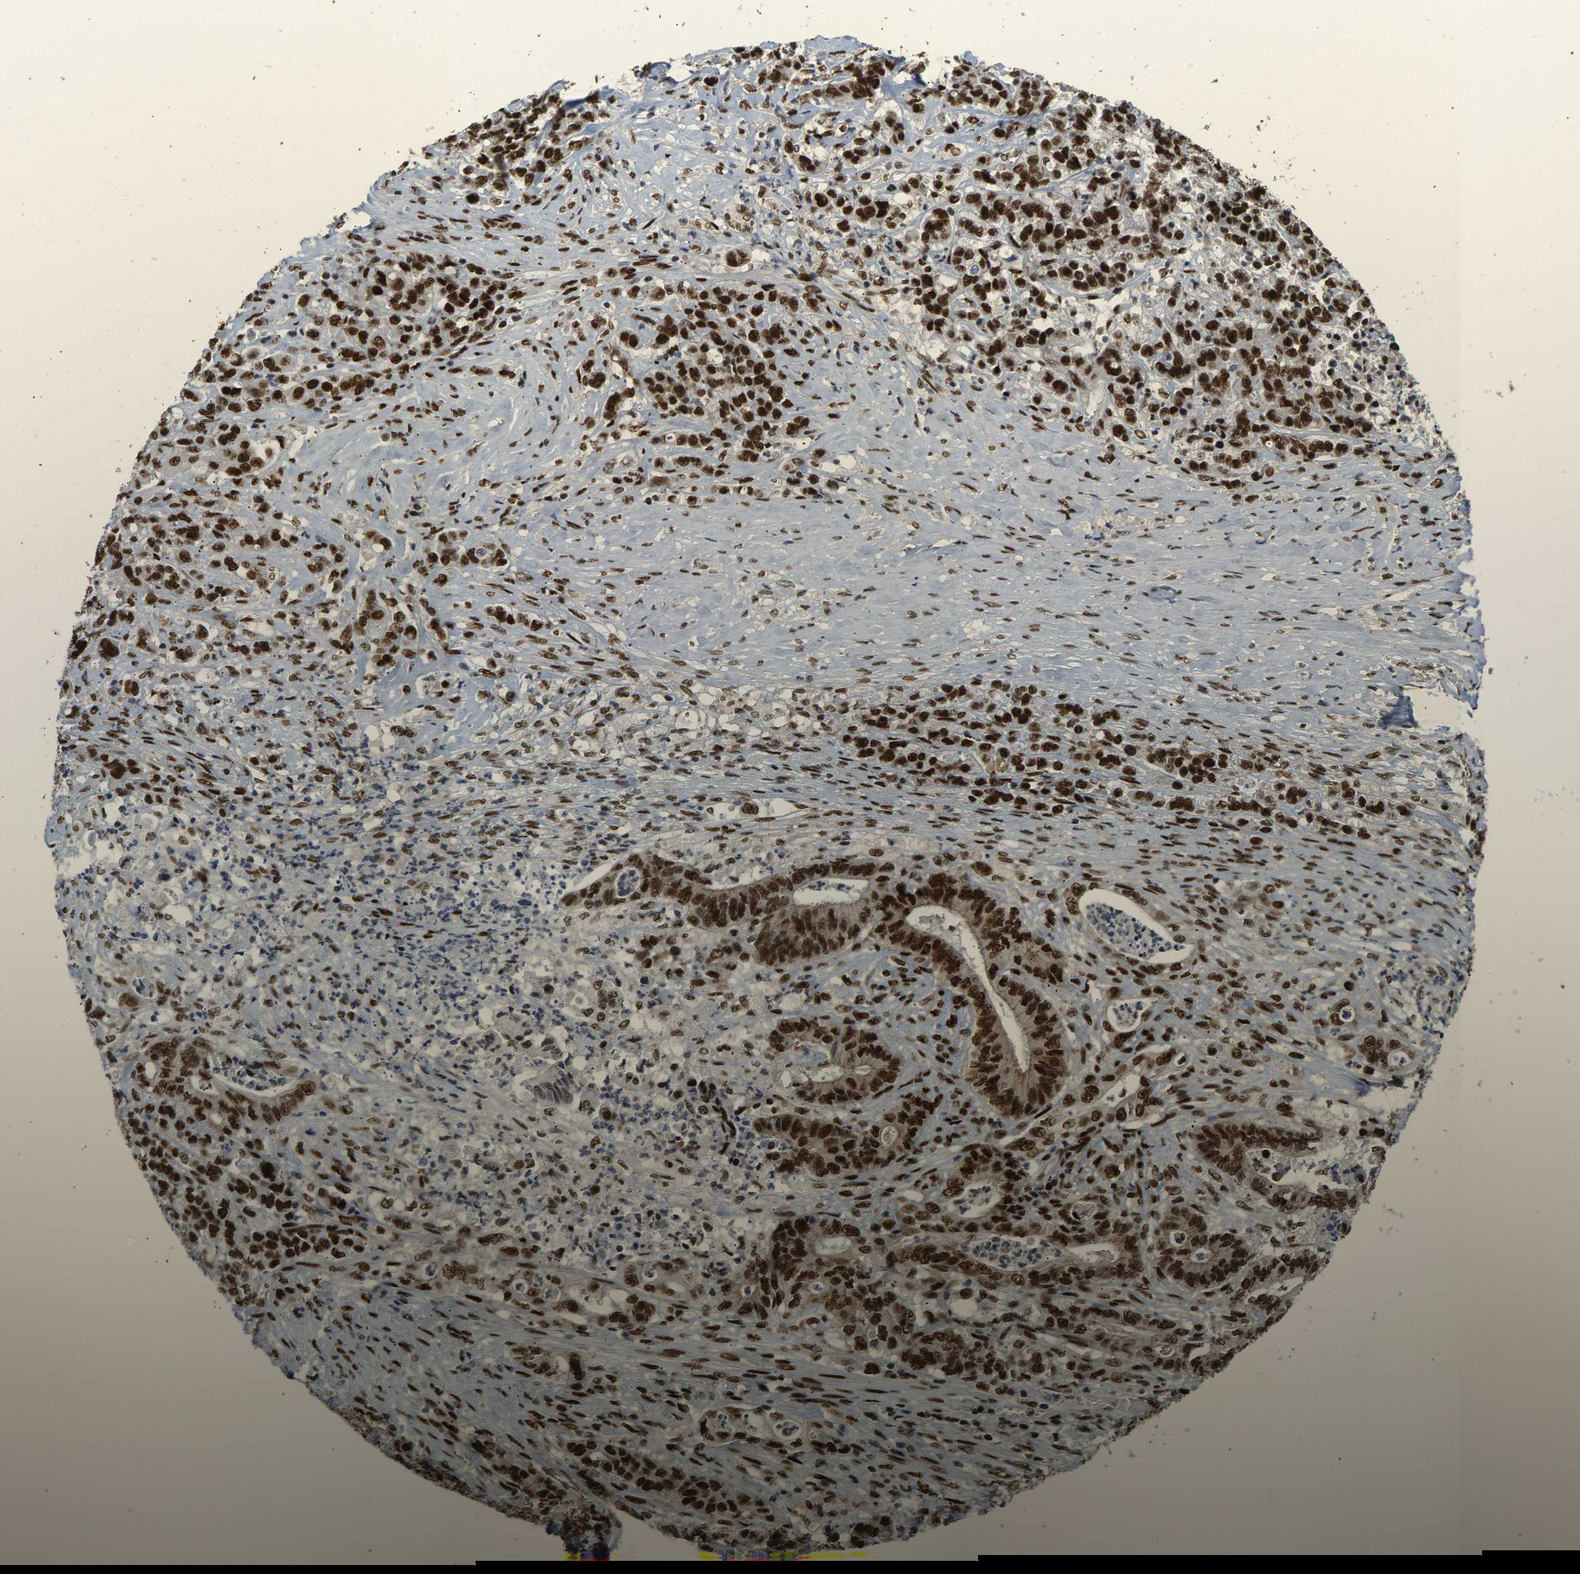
{"staining": {"intensity": "strong", "quantity": ">75%", "location": "cytoplasmic/membranous,nuclear"}, "tissue": "stomach cancer", "cell_type": "Tumor cells", "image_type": "cancer", "snomed": [{"axis": "morphology", "description": "Adenocarcinoma, NOS"}, {"axis": "topography", "description": "Stomach"}], "caption": "Immunohistochemistry histopathology image of neoplastic tissue: human stomach adenocarcinoma stained using IHC demonstrates high levels of strong protein expression localized specifically in the cytoplasmic/membranous and nuclear of tumor cells, appearing as a cytoplasmic/membranous and nuclear brown color.", "gene": "FOXK1", "patient": {"sex": "female", "age": 73}}